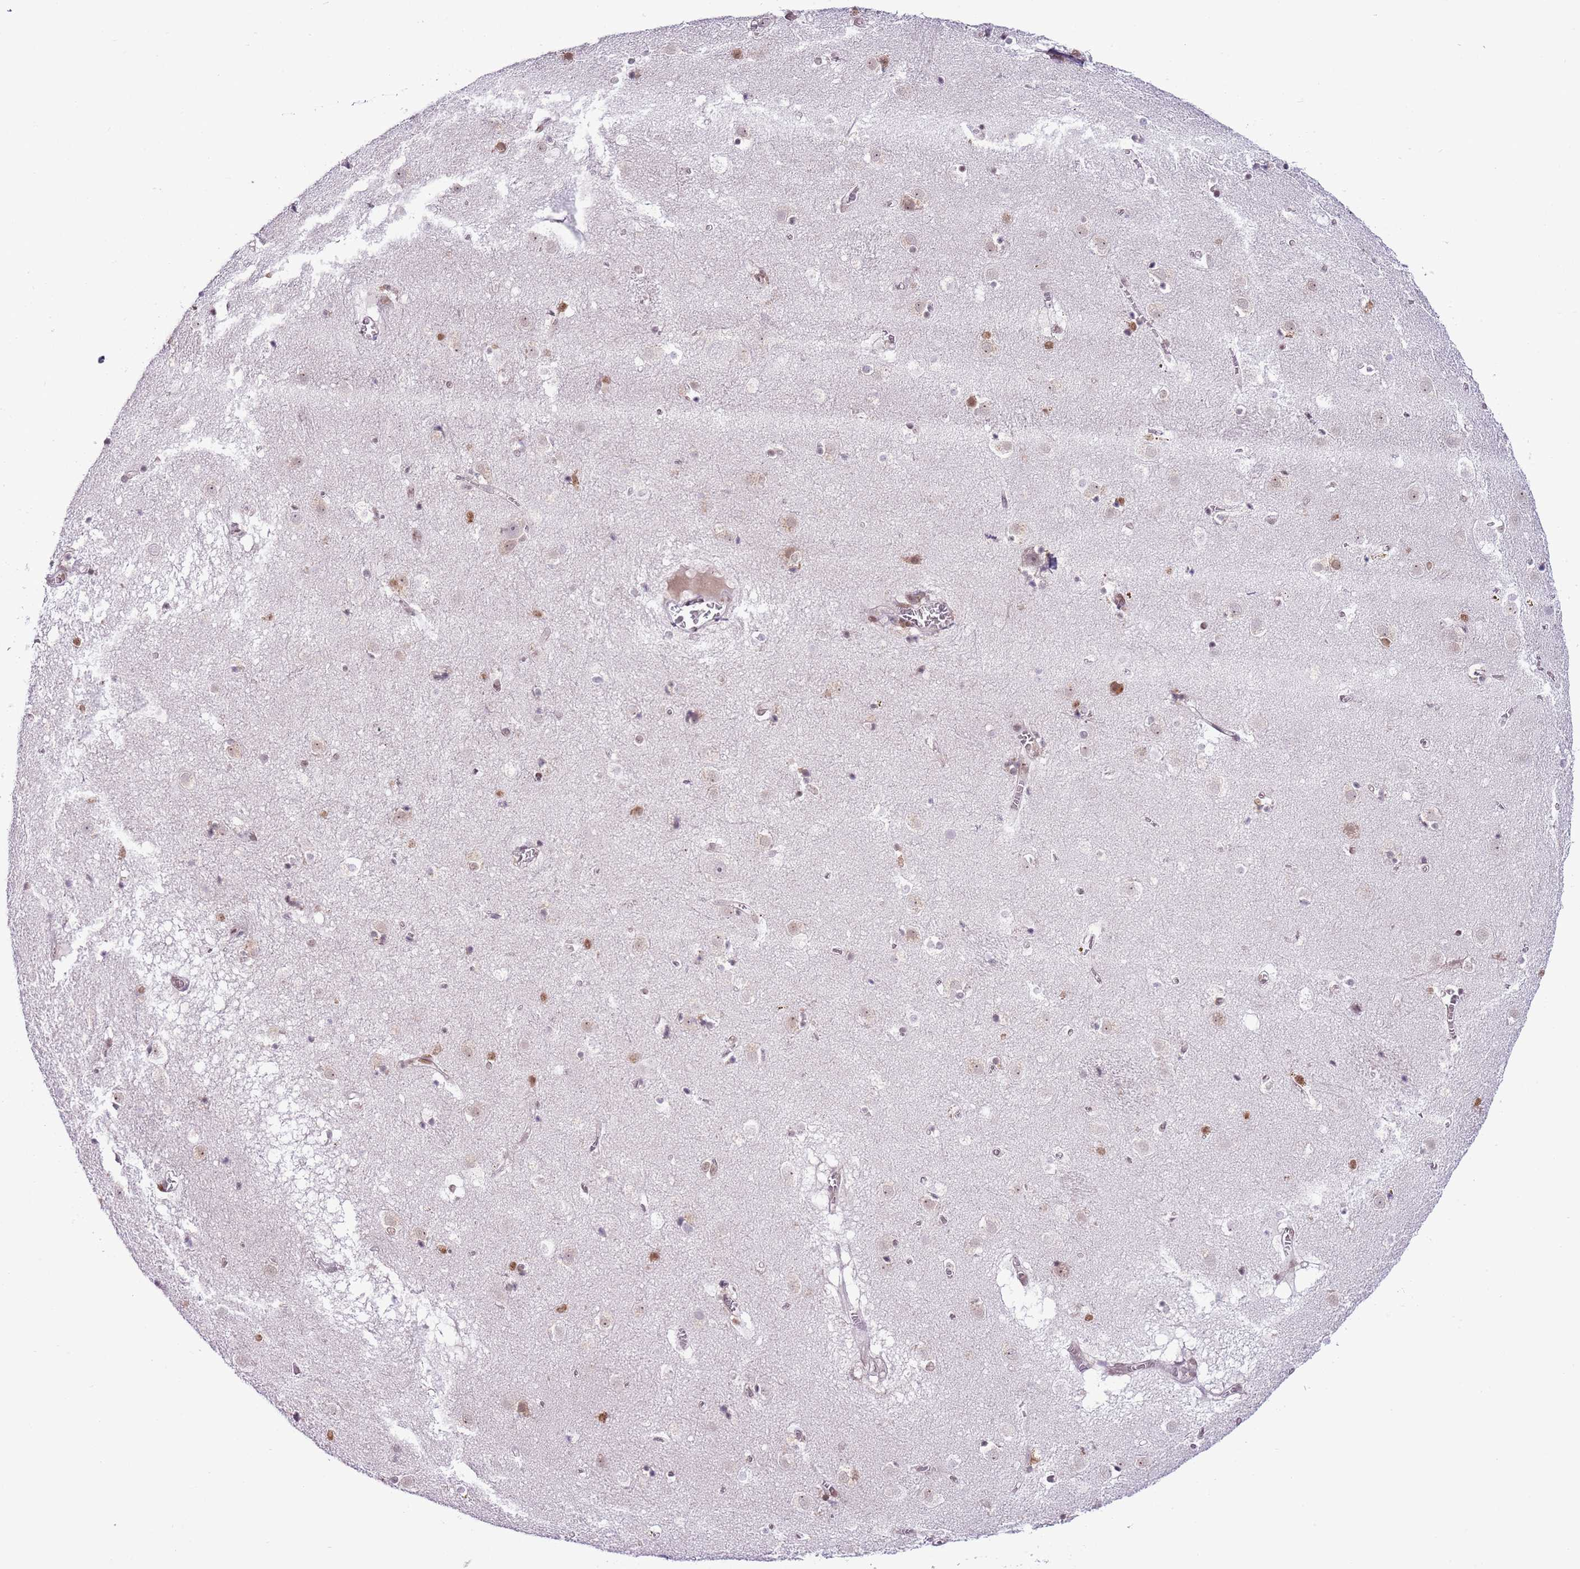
{"staining": {"intensity": "moderate", "quantity": "<25%", "location": "nuclear"}, "tissue": "caudate", "cell_type": "Glial cells", "image_type": "normal", "snomed": [{"axis": "morphology", "description": "Normal tissue, NOS"}, {"axis": "topography", "description": "Lateral ventricle wall"}], "caption": "High-magnification brightfield microscopy of unremarkable caudate stained with DAB (brown) and counterstained with hematoxylin (blue). glial cells exhibit moderate nuclear staining is present in about<25% of cells. (DAB (3,3'-diaminobenzidine) = brown stain, brightfield microscopy at high magnification).", "gene": "SELENOH", "patient": {"sex": "male", "age": 70}}